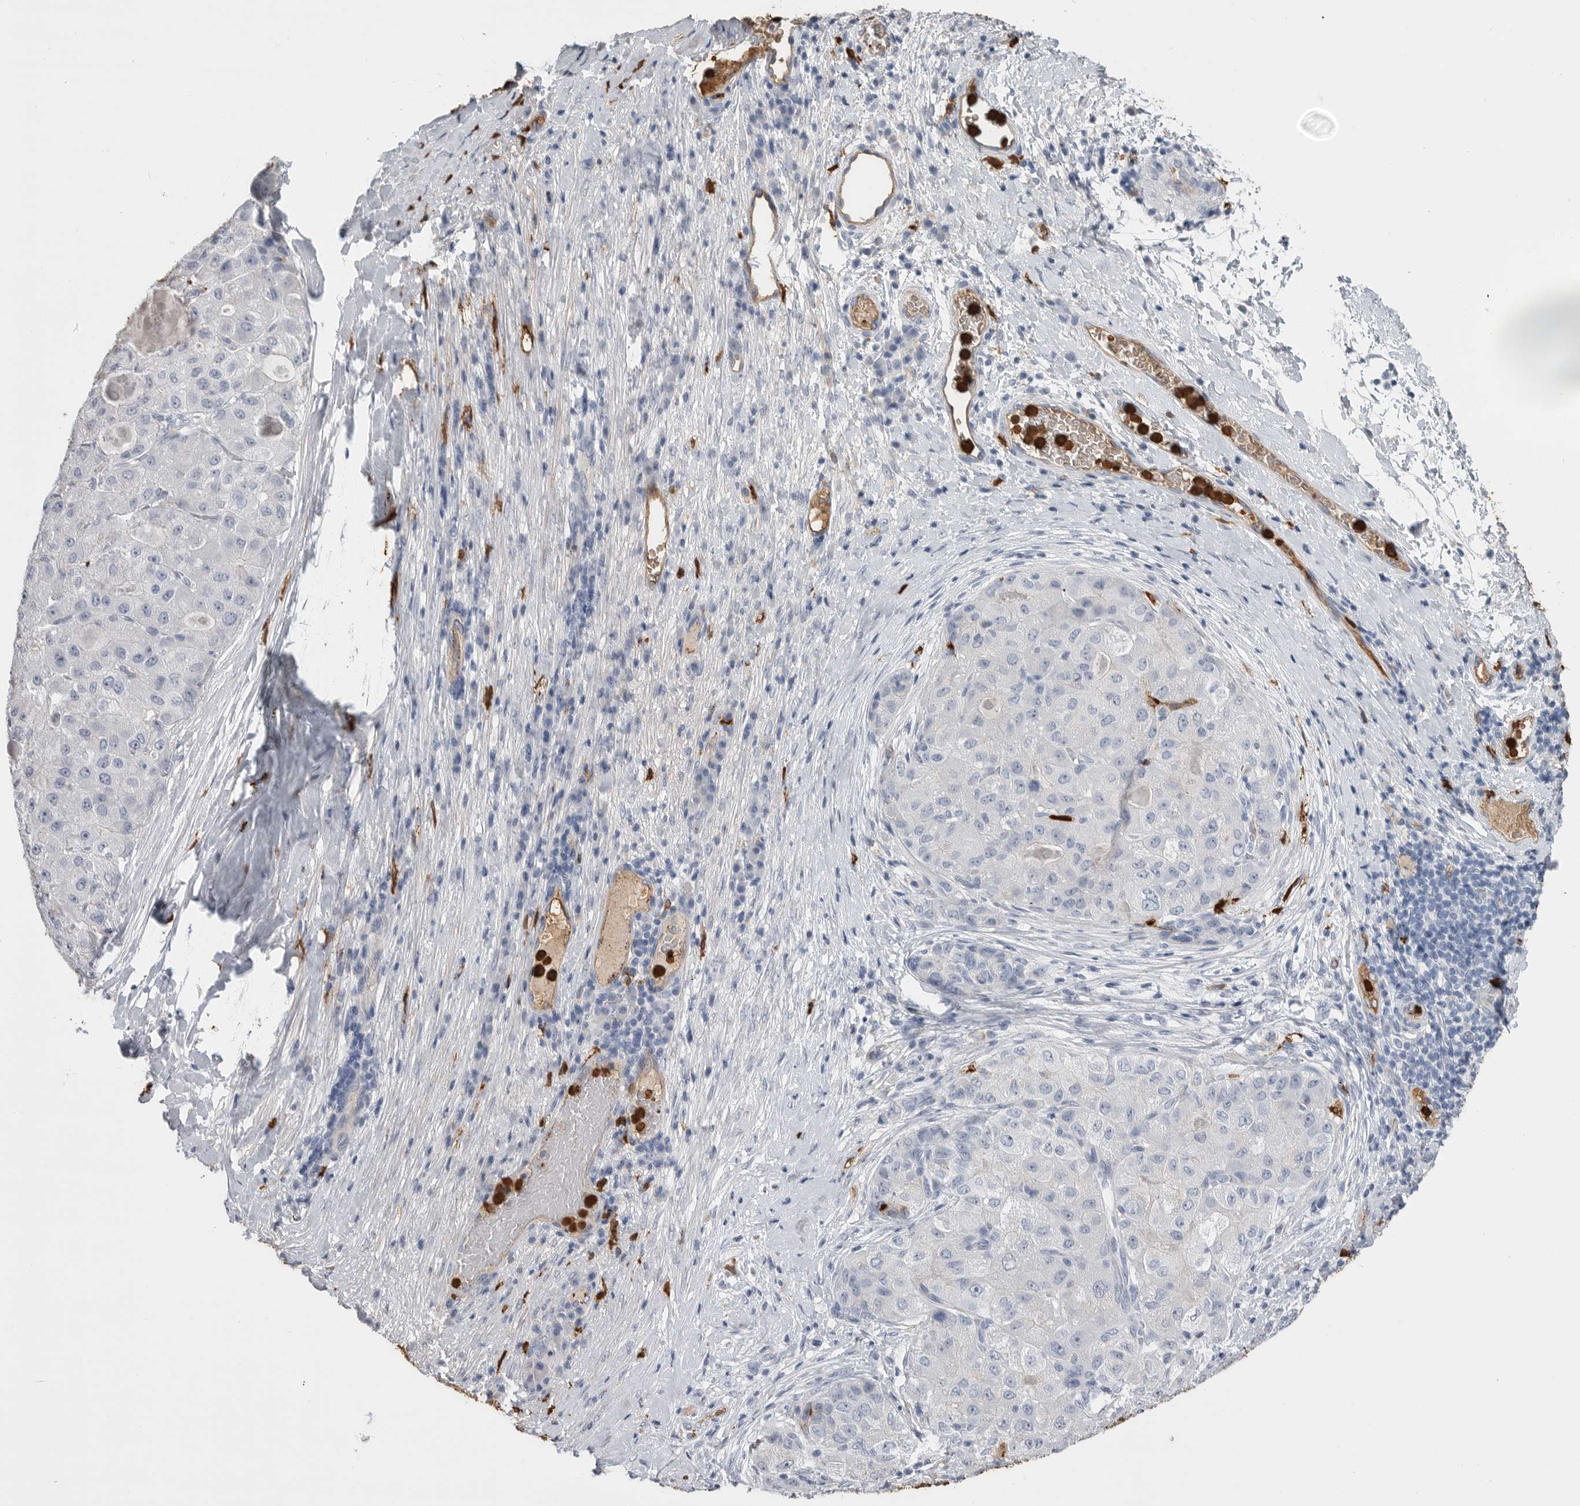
{"staining": {"intensity": "negative", "quantity": "none", "location": "none"}, "tissue": "liver cancer", "cell_type": "Tumor cells", "image_type": "cancer", "snomed": [{"axis": "morphology", "description": "Carcinoma, Hepatocellular, NOS"}, {"axis": "topography", "description": "Liver"}], "caption": "This is a photomicrograph of immunohistochemistry (IHC) staining of hepatocellular carcinoma (liver), which shows no expression in tumor cells. (Immunohistochemistry, brightfield microscopy, high magnification).", "gene": "CYB561D1", "patient": {"sex": "male", "age": 80}}